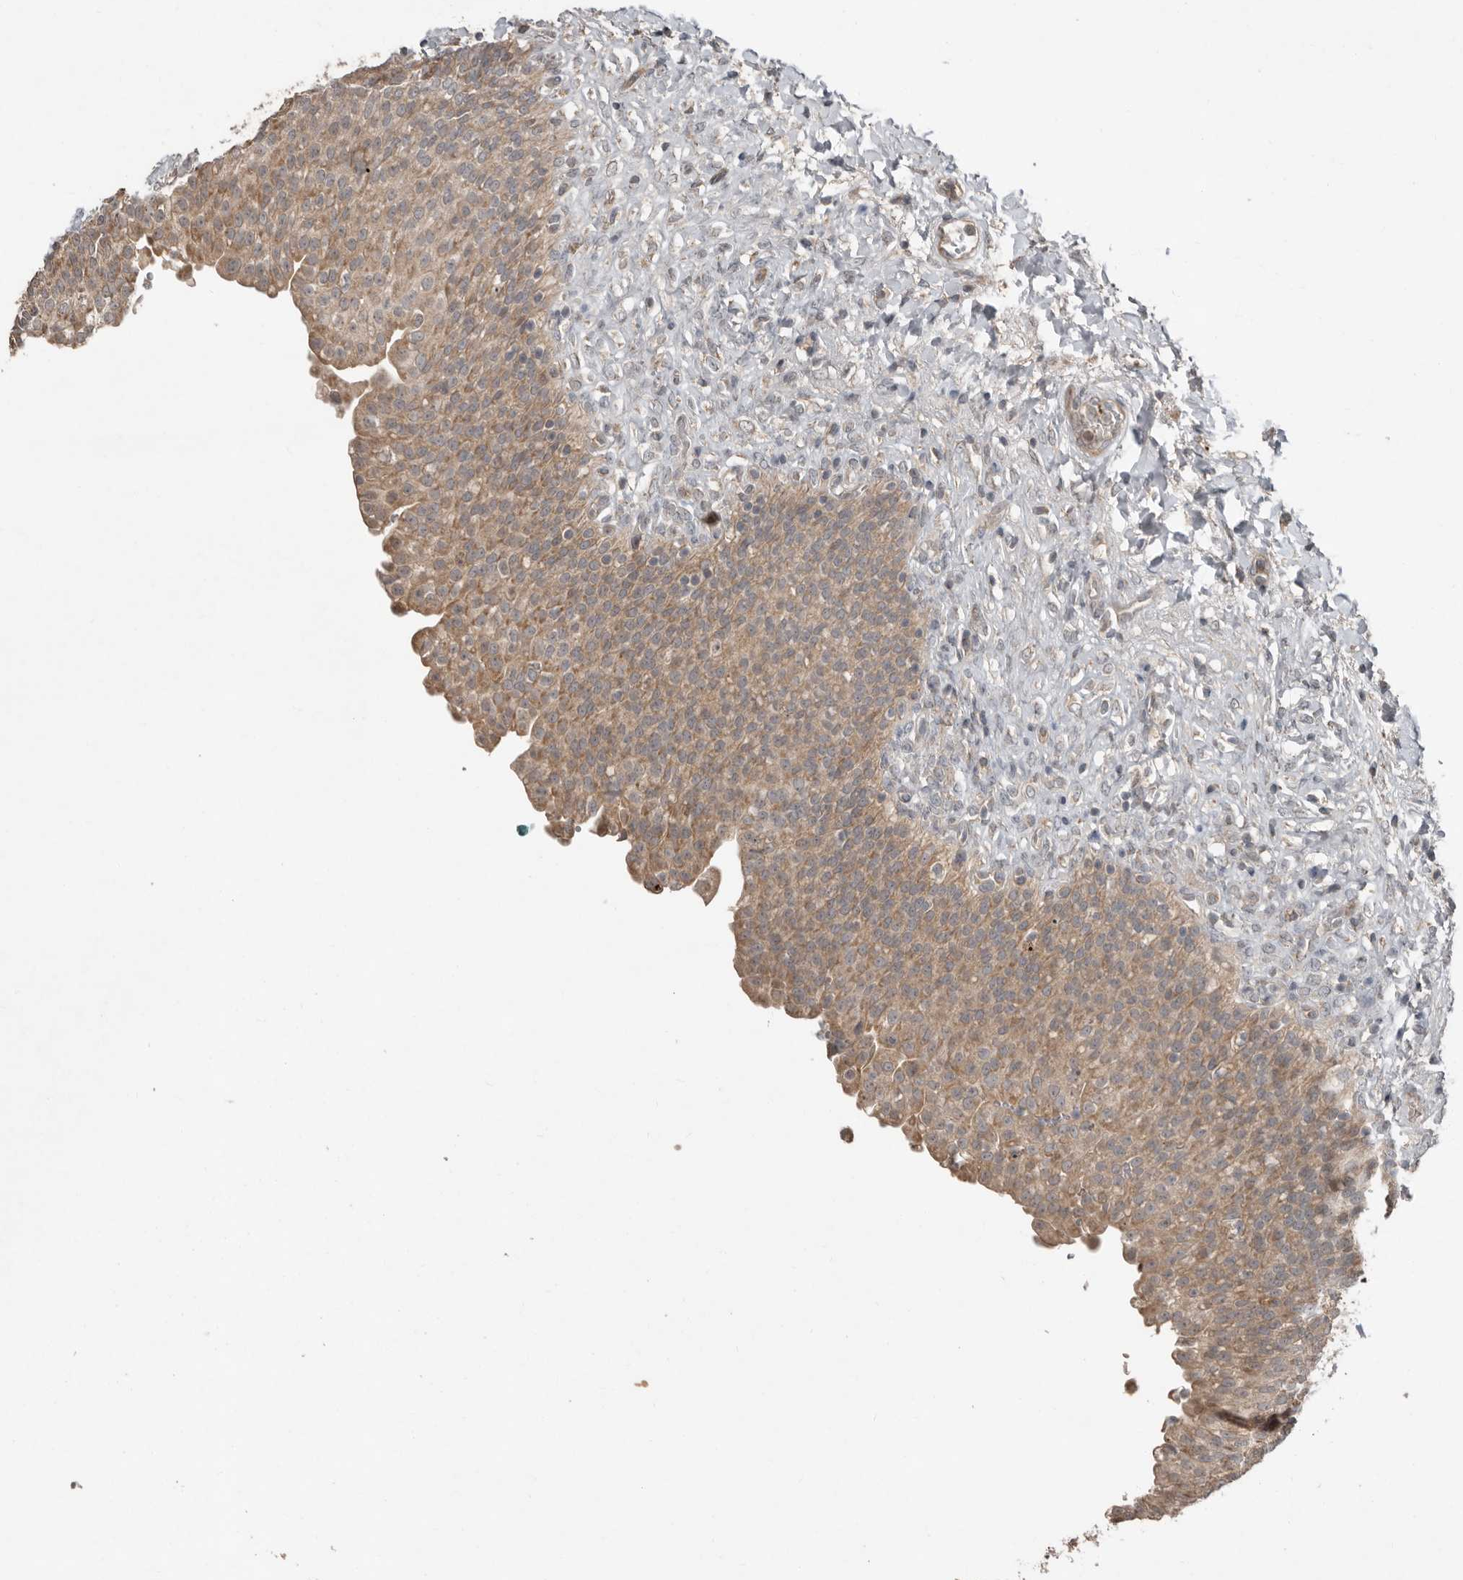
{"staining": {"intensity": "moderate", "quantity": ">75%", "location": "cytoplasmic/membranous"}, "tissue": "urinary bladder", "cell_type": "Urothelial cells", "image_type": "normal", "snomed": [{"axis": "morphology", "description": "Urothelial carcinoma, High grade"}, {"axis": "topography", "description": "Urinary bladder"}], "caption": "High-power microscopy captured an immunohistochemistry histopathology image of benign urinary bladder, revealing moderate cytoplasmic/membranous expression in approximately >75% of urothelial cells.", "gene": "SLC6A7", "patient": {"sex": "male", "age": 46}}